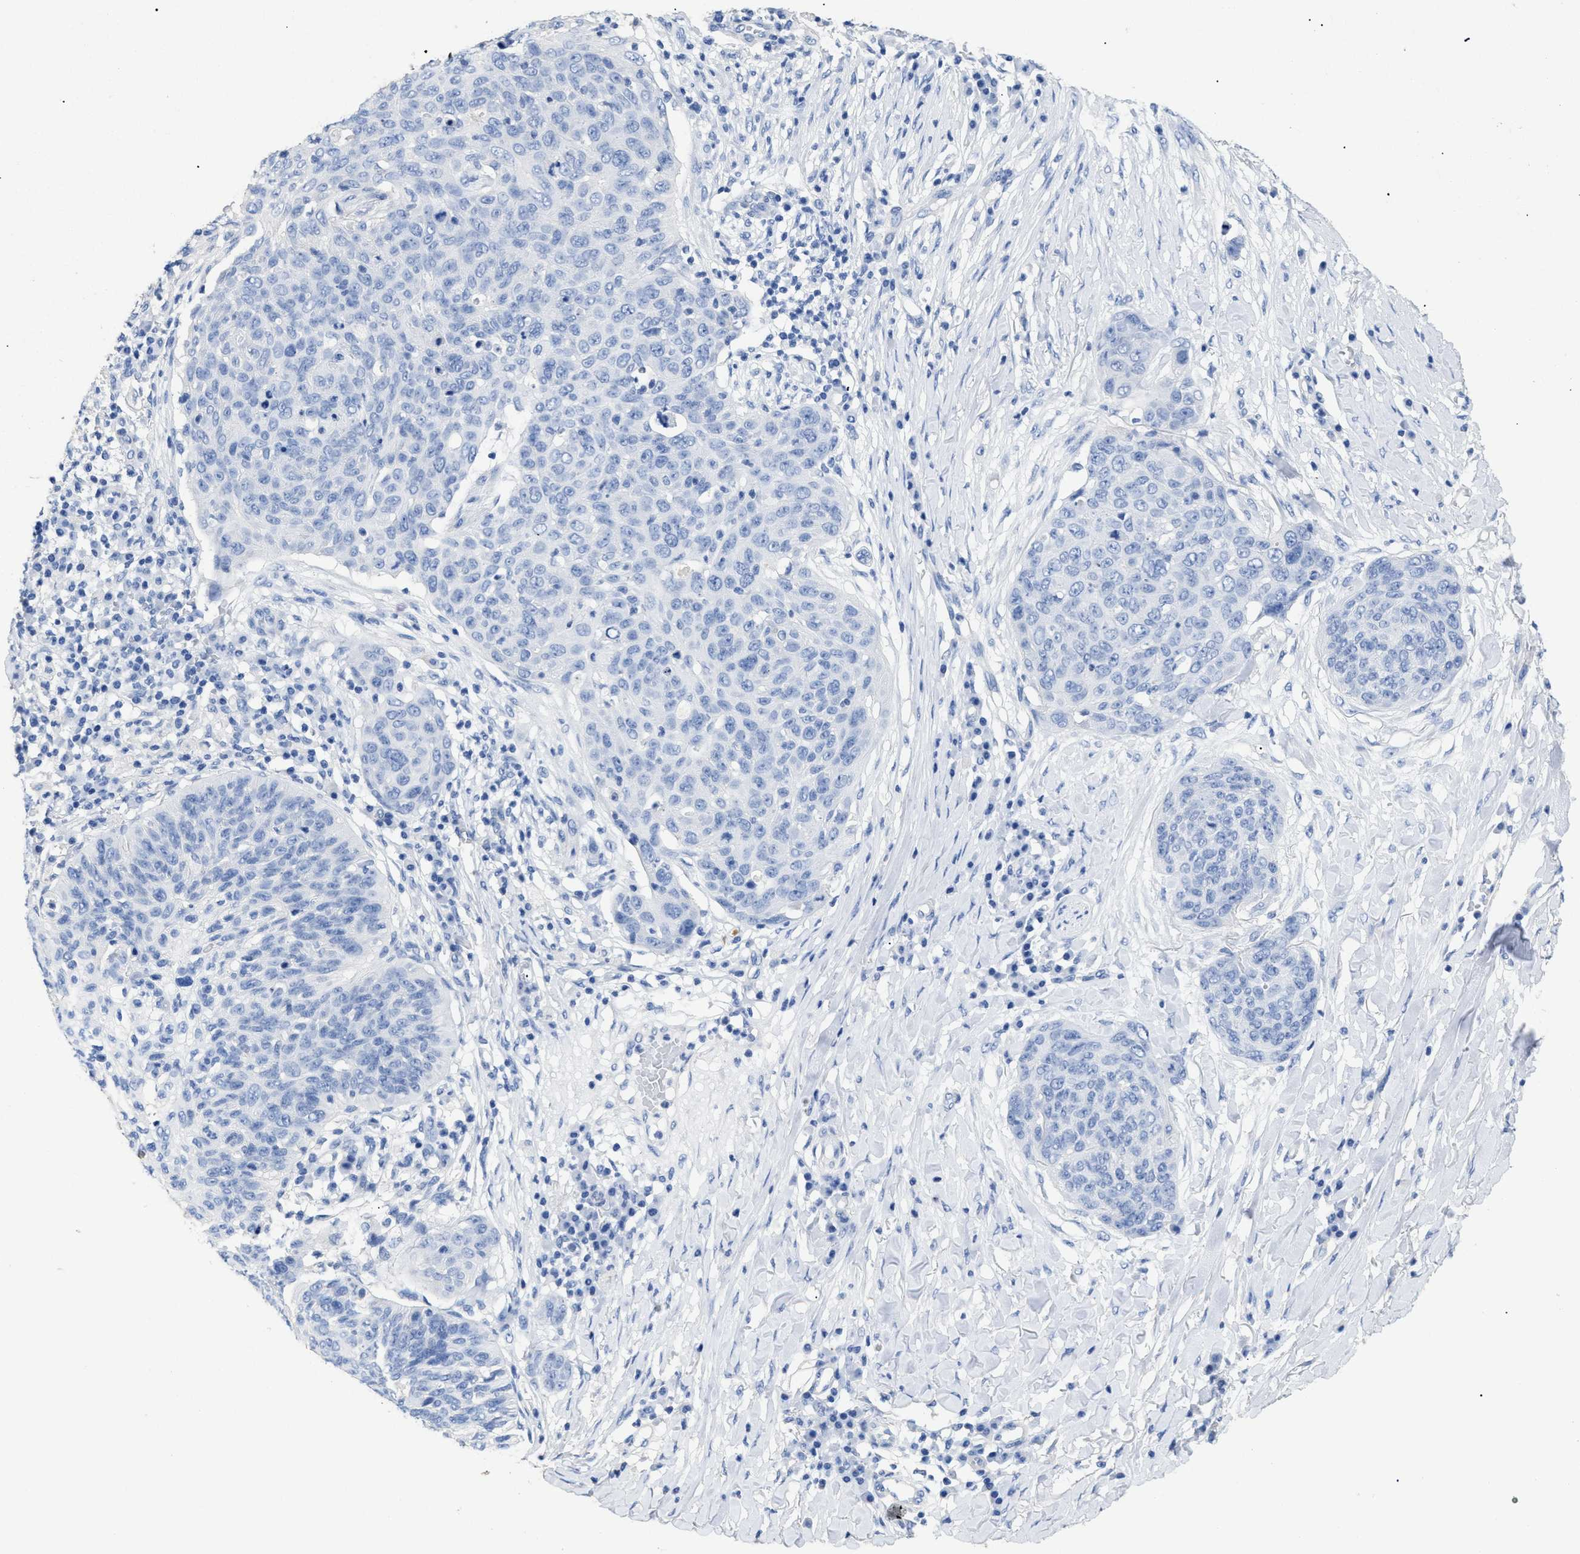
{"staining": {"intensity": "negative", "quantity": "none", "location": "none"}, "tissue": "skin cancer", "cell_type": "Tumor cells", "image_type": "cancer", "snomed": [{"axis": "morphology", "description": "Squamous cell carcinoma in situ, NOS"}, {"axis": "morphology", "description": "Squamous cell carcinoma, NOS"}, {"axis": "topography", "description": "Skin"}], "caption": "High power microscopy photomicrograph of an immunohistochemistry histopathology image of skin squamous cell carcinoma in situ, revealing no significant positivity in tumor cells.", "gene": "DLC1", "patient": {"sex": "male", "age": 93}}